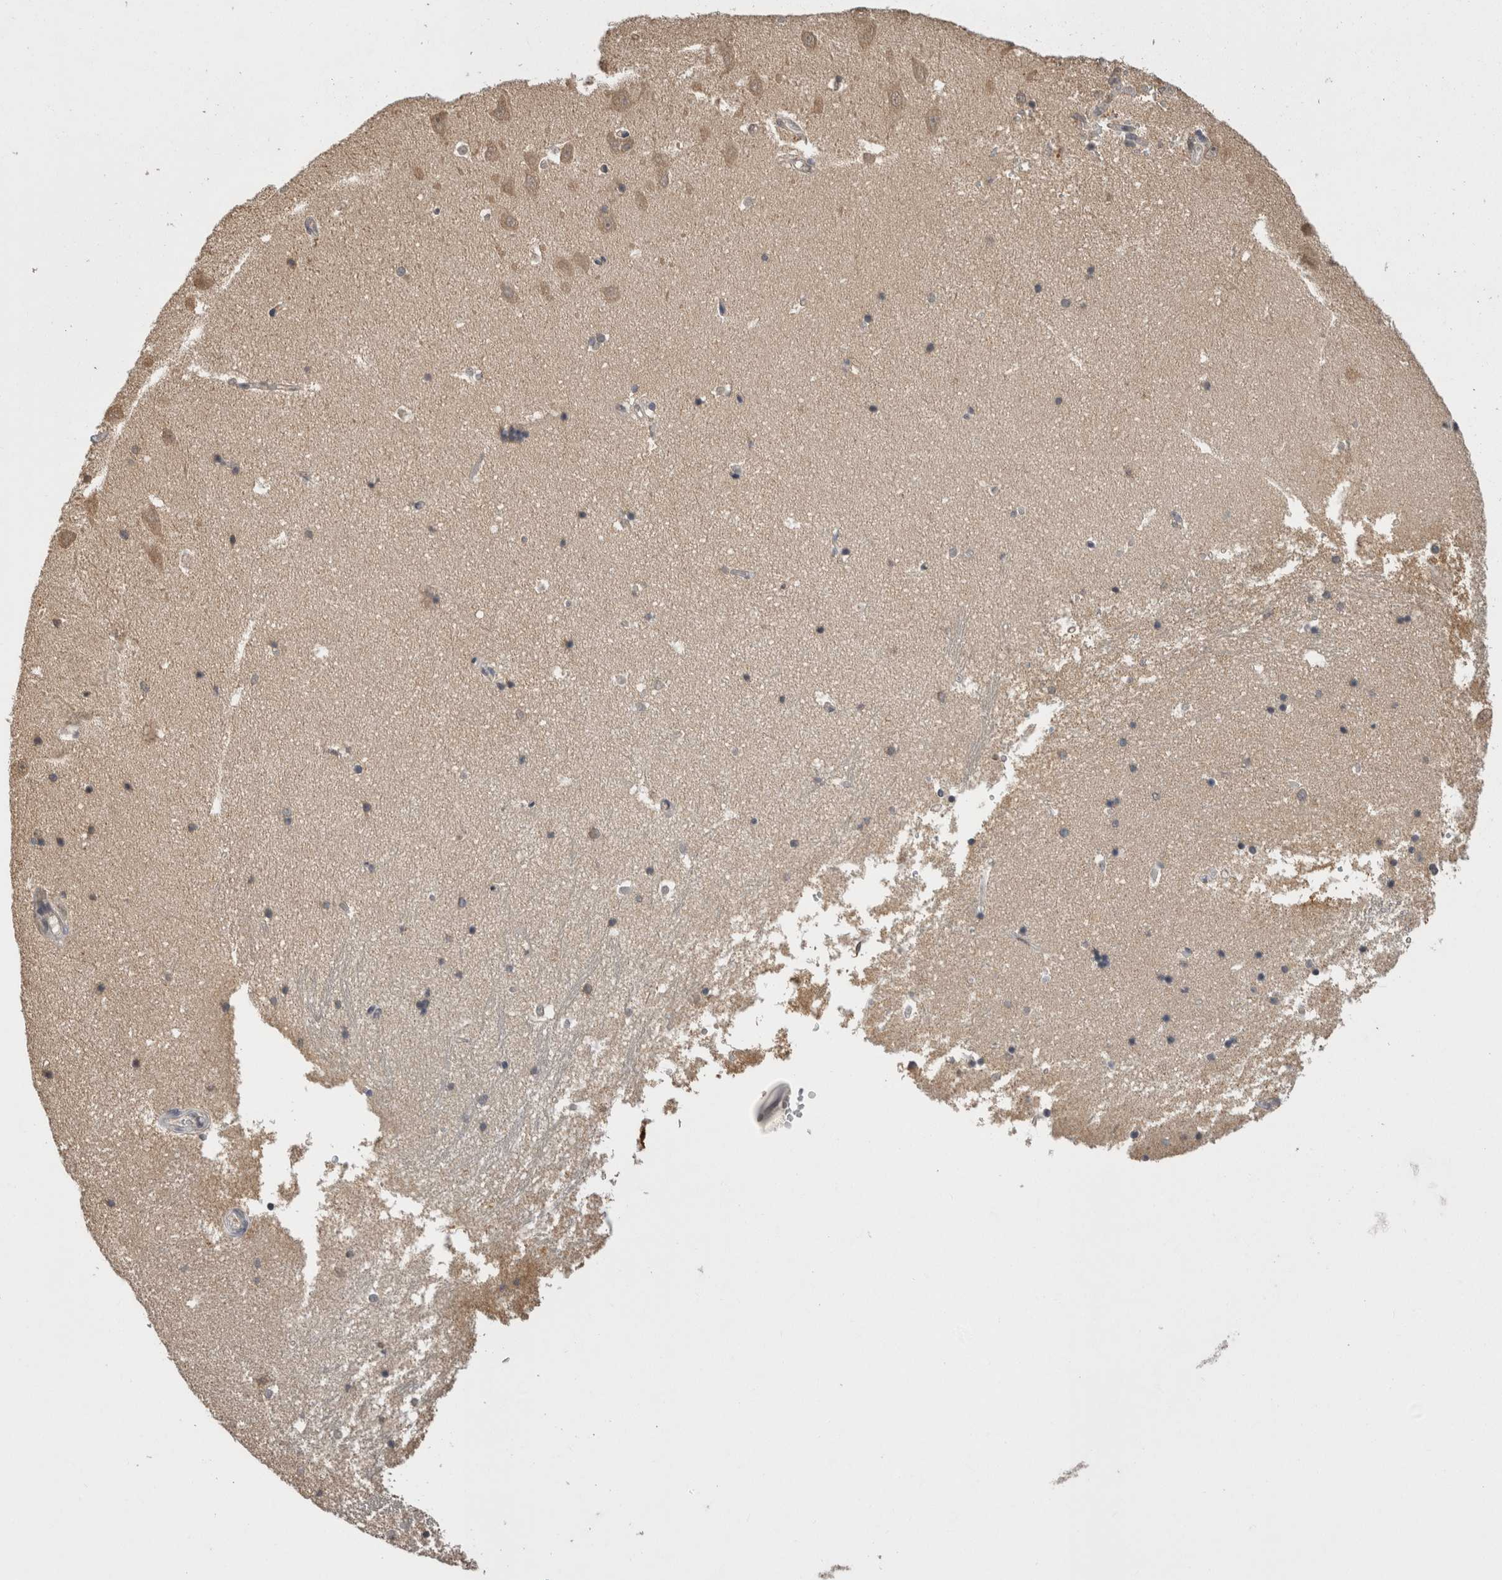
{"staining": {"intensity": "weak", "quantity": "25%-75%", "location": "cytoplasmic/membranous"}, "tissue": "hippocampus", "cell_type": "Glial cells", "image_type": "normal", "snomed": [{"axis": "morphology", "description": "Normal tissue, NOS"}, {"axis": "topography", "description": "Hippocampus"}], "caption": "Immunohistochemistry (IHC) of normal hippocampus demonstrates low levels of weak cytoplasmic/membranous expression in approximately 25%-75% of glial cells. (DAB IHC with brightfield microscopy, high magnification).", "gene": "PREP", "patient": {"sex": "male", "age": 45}}